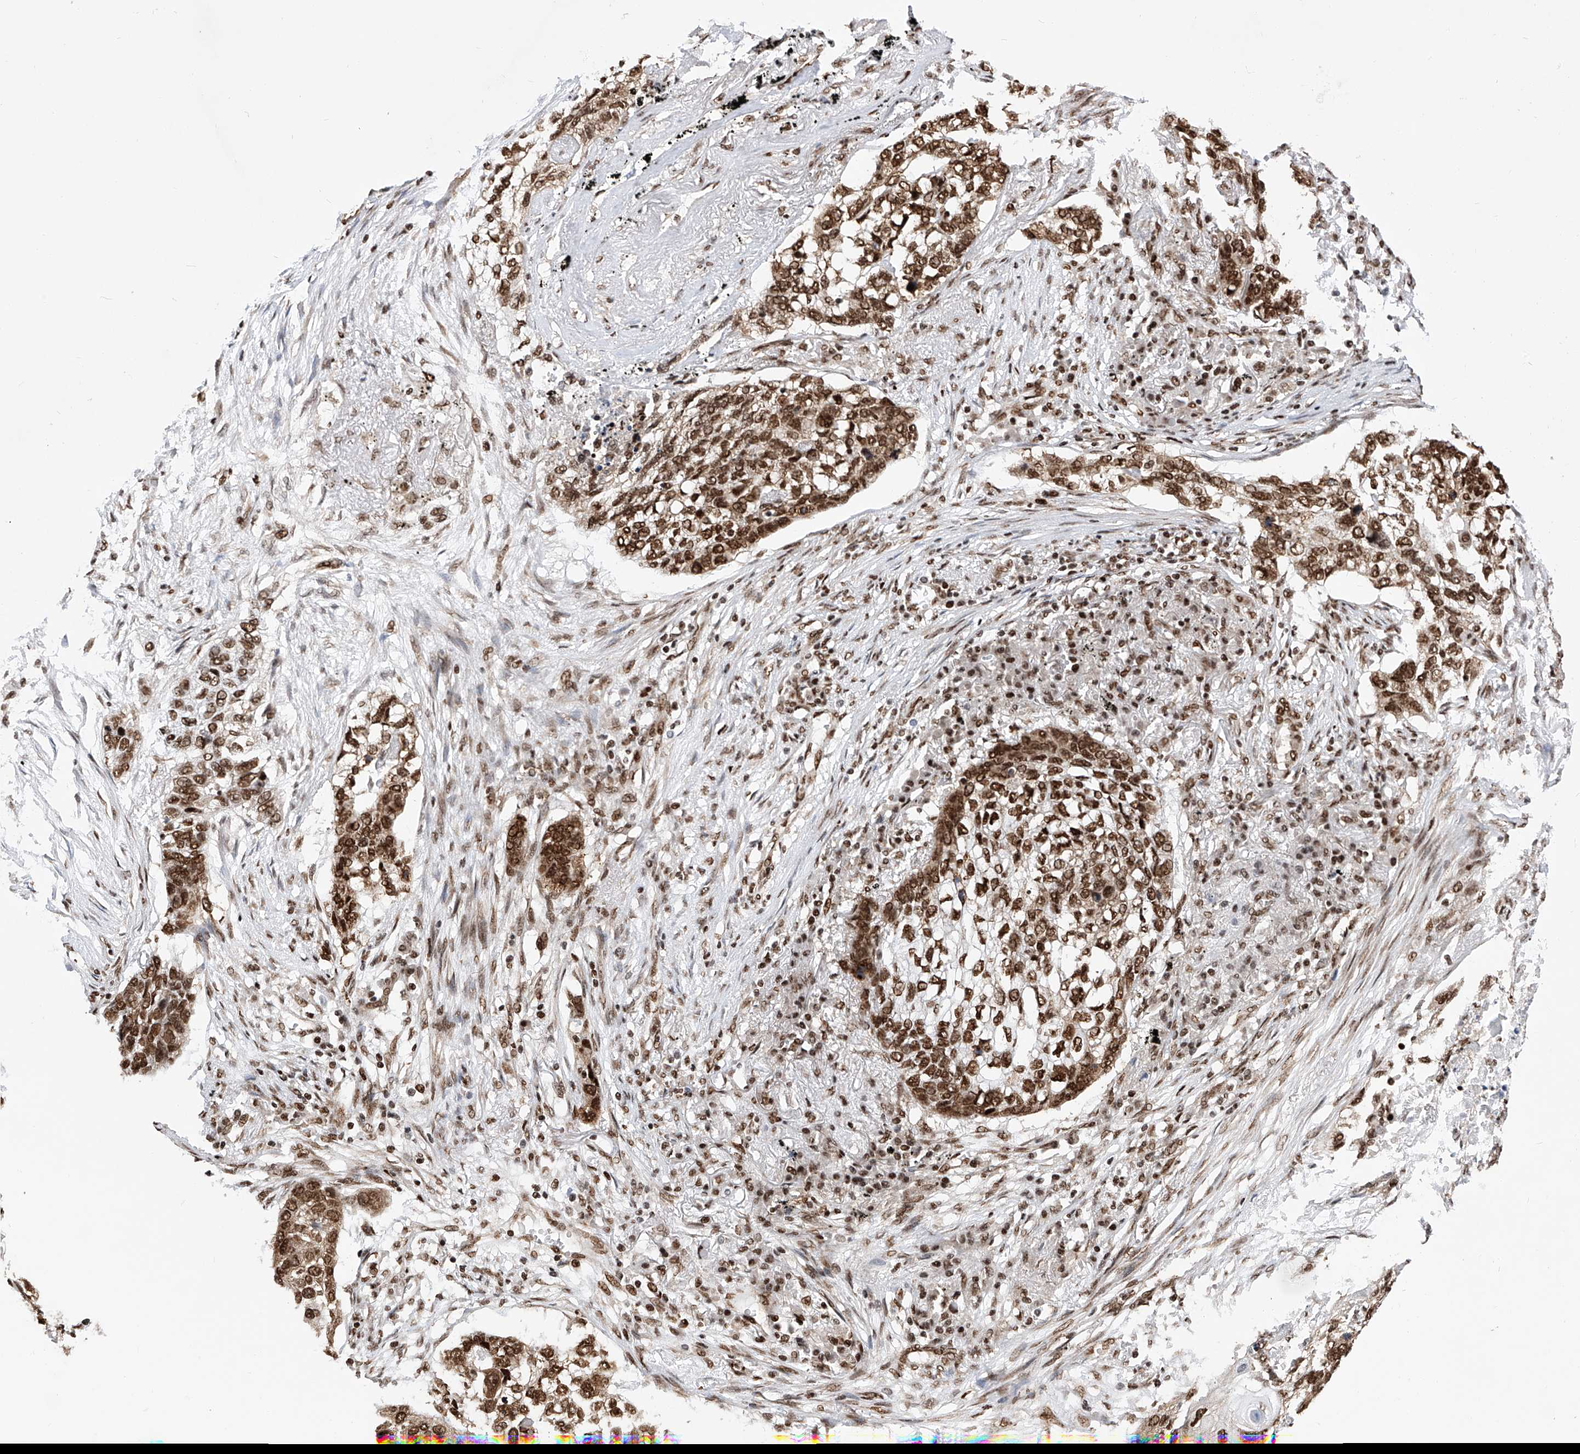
{"staining": {"intensity": "strong", "quantity": ">75%", "location": "nuclear"}, "tissue": "lung cancer", "cell_type": "Tumor cells", "image_type": "cancer", "snomed": [{"axis": "morphology", "description": "Squamous cell carcinoma, NOS"}, {"axis": "topography", "description": "Lung"}], "caption": "Strong nuclear protein positivity is seen in about >75% of tumor cells in lung cancer. Nuclei are stained in blue.", "gene": "SRSF6", "patient": {"sex": "female", "age": 63}}